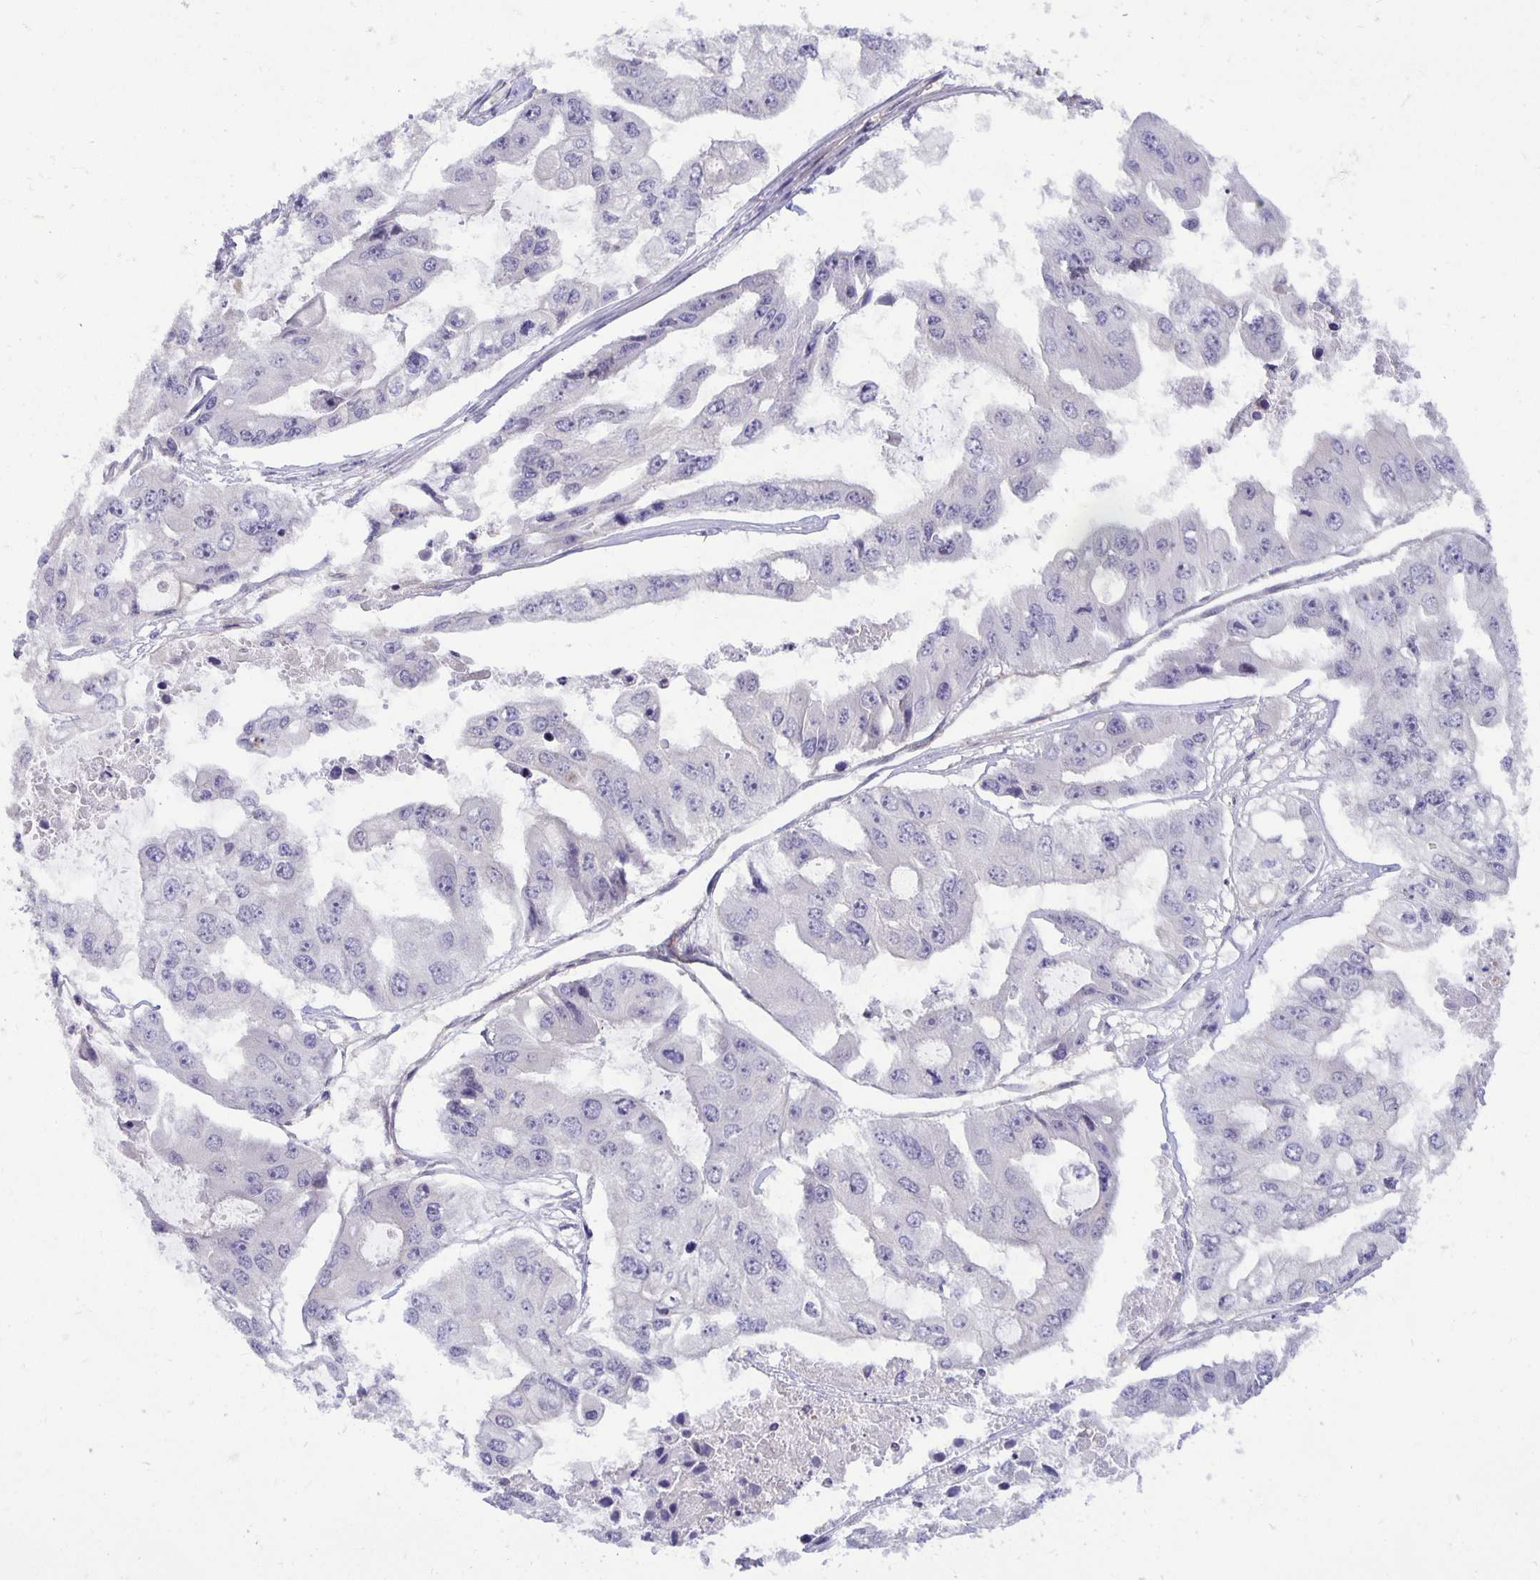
{"staining": {"intensity": "negative", "quantity": "none", "location": "none"}, "tissue": "ovarian cancer", "cell_type": "Tumor cells", "image_type": "cancer", "snomed": [{"axis": "morphology", "description": "Cystadenocarcinoma, serous, NOS"}, {"axis": "topography", "description": "Ovary"}], "caption": "Ovarian cancer (serous cystadenocarcinoma) was stained to show a protein in brown. There is no significant expression in tumor cells. (Brightfield microscopy of DAB (3,3'-diaminobenzidine) immunohistochemistry at high magnification).", "gene": "TAX1BP3", "patient": {"sex": "female", "age": 56}}